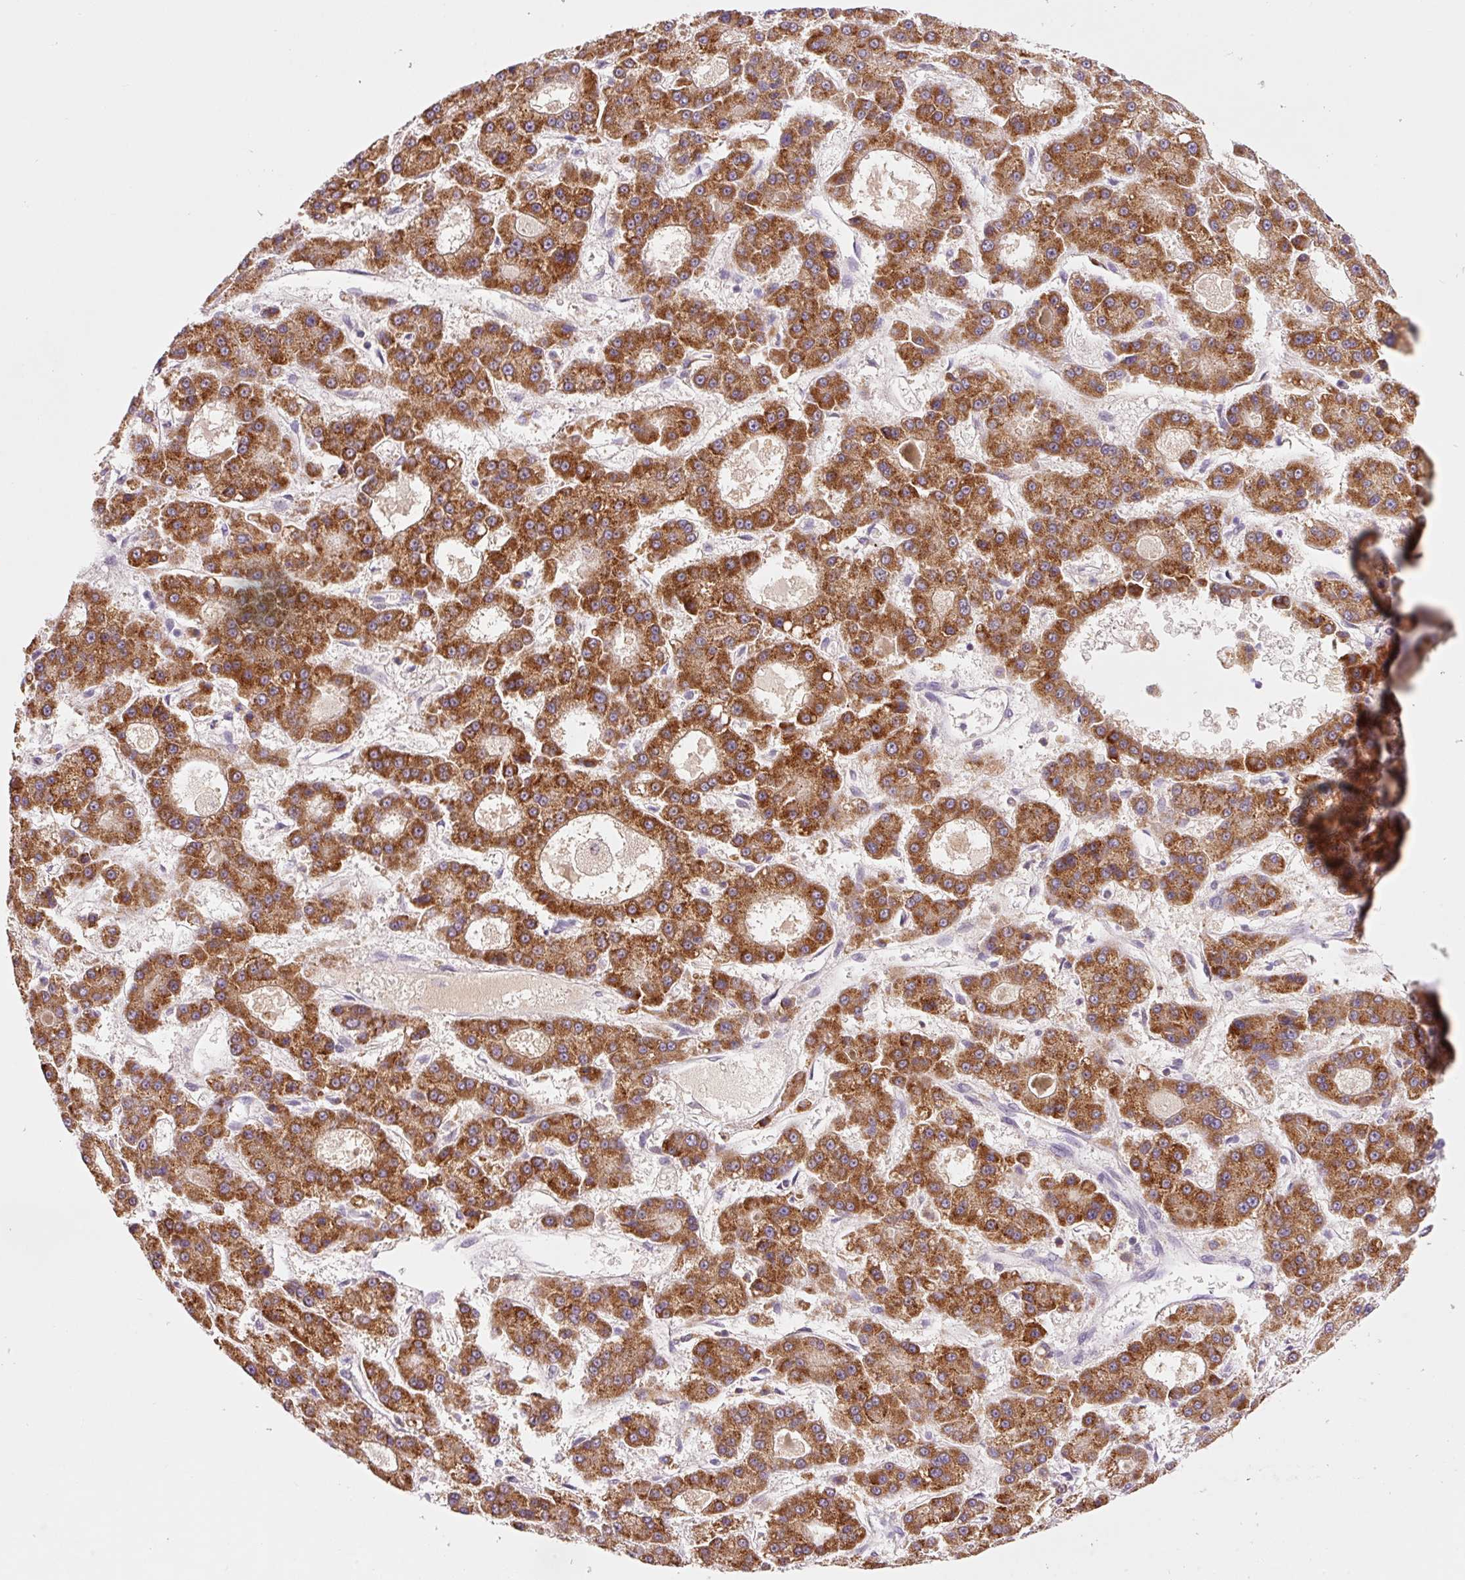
{"staining": {"intensity": "strong", "quantity": ">75%", "location": "cytoplasmic/membranous"}, "tissue": "liver cancer", "cell_type": "Tumor cells", "image_type": "cancer", "snomed": [{"axis": "morphology", "description": "Carcinoma, Hepatocellular, NOS"}, {"axis": "topography", "description": "Liver"}], "caption": "Liver cancer (hepatocellular carcinoma) stained with a protein marker exhibits strong staining in tumor cells.", "gene": "PCK2", "patient": {"sex": "male", "age": 70}}